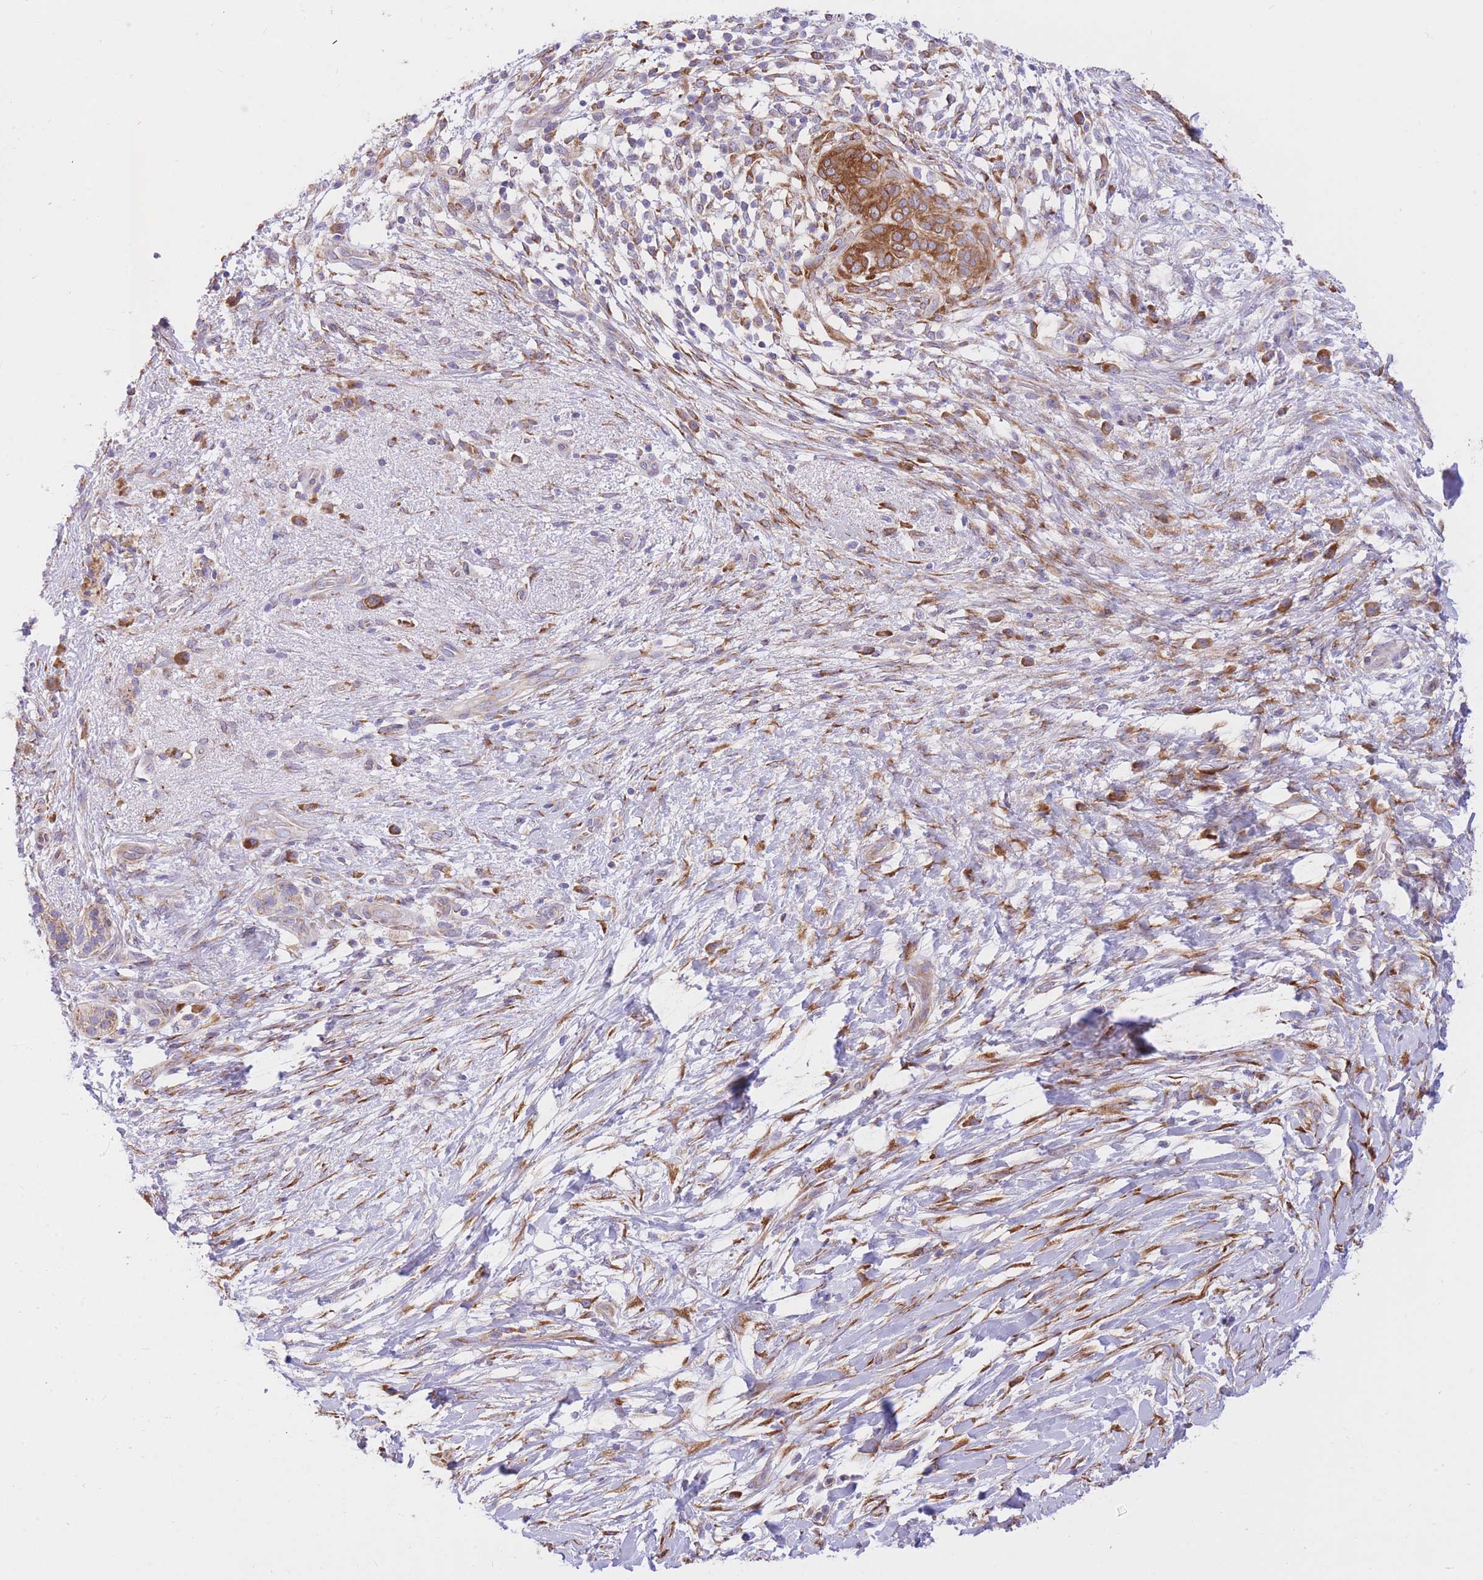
{"staining": {"intensity": "moderate", "quantity": ">75%", "location": "cytoplasmic/membranous"}, "tissue": "pancreatic cancer", "cell_type": "Tumor cells", "image_type": "cancer", "snomed": [{"axis": "morphology", "description": "Adenocarcinoma, NOS"}, {"axis": "topography", "description": "Pancreas"}], "caption": "Human pancreatic cancer stained with a brown dye shows moderate cytoplasmic/membranous positive positivity in about >75% of tumor cells.", "gene": "GBP7", "patient": {"sex": "female", "age": 72}}